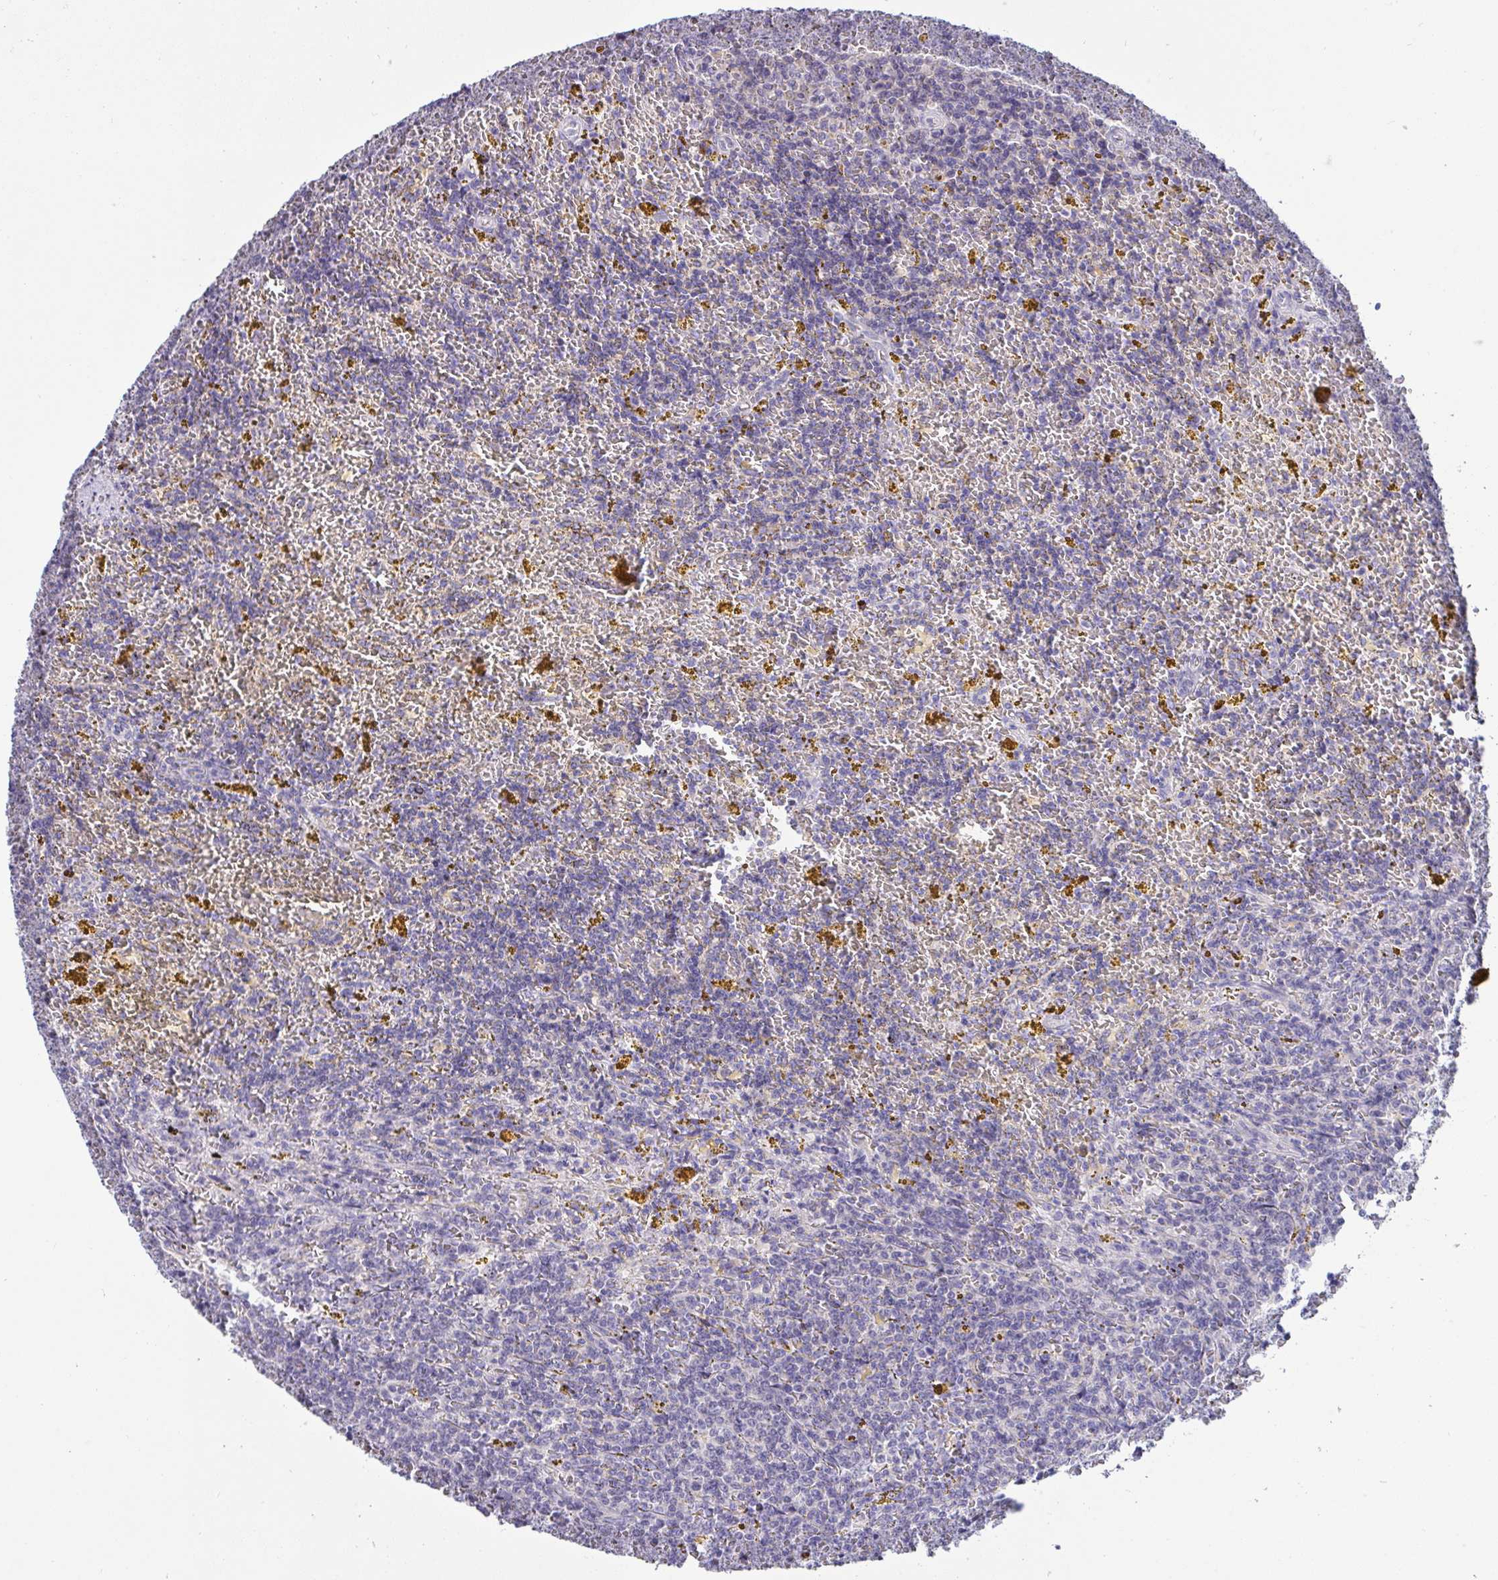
{"staining": {"intensity": "negative", "quantity": "none", "location": "none"}, "tissue": "lymphoma", "cell_type": "Tumor cells", "image_type": "cancer", "snomed": [{"axis": "morphology", "description": "Malignant lymphoma, non-Hodgkin's type, Low grade"}, {"axis": "topography", "description": "Spleen"}, {"axis": "topography", "description": "Lymph node"}], "caption": "Human malignant lymphoma, non-Hodgkin's type (low-grade) stained for a protein using immunohistochemistry (IHC) displays no staining in tumor cells.", "gene": "TMEM41A", "patient": {"sex": "female", "age": 66}}